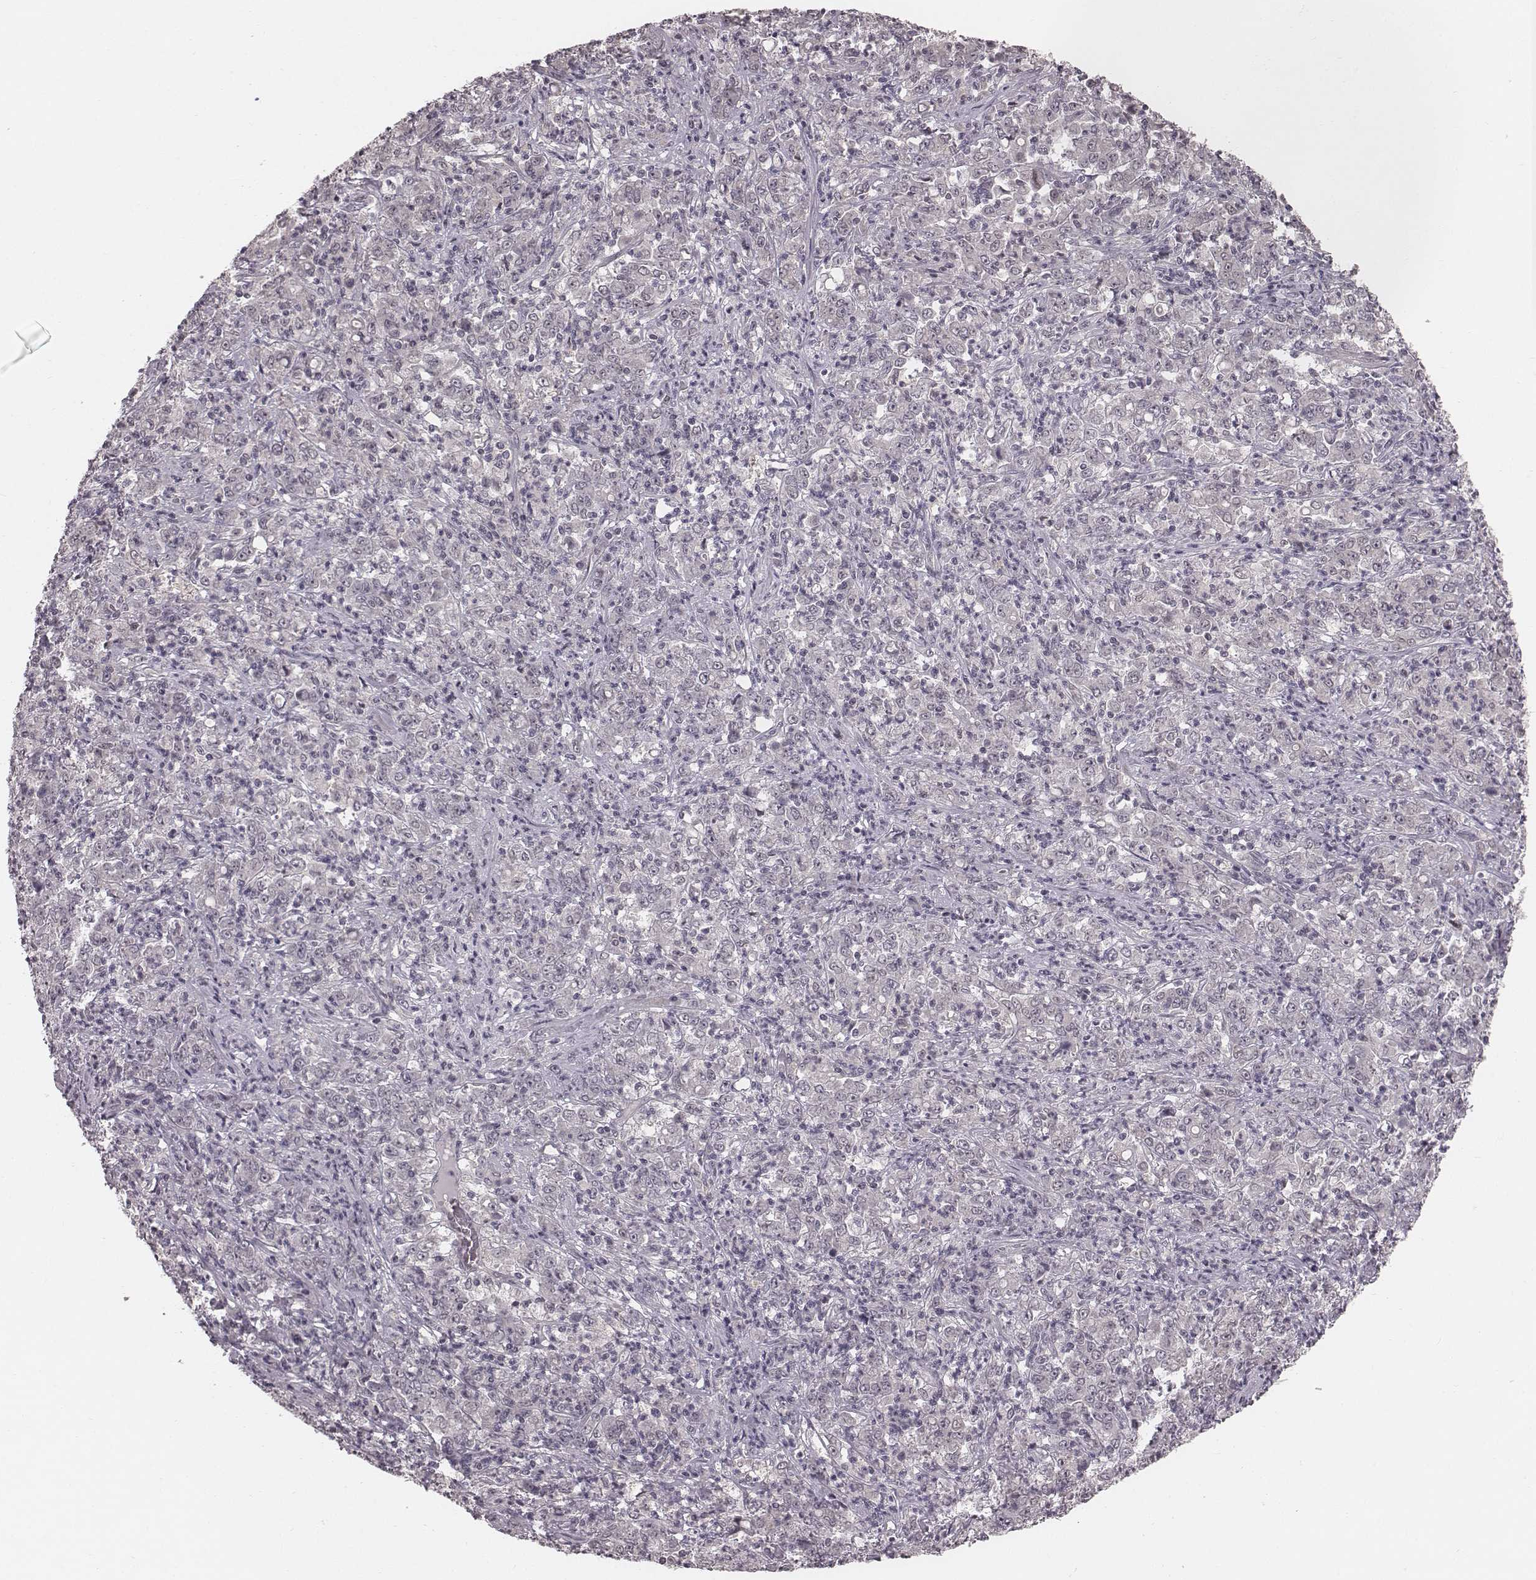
{"staining": {"intensity": "negative", "quantity": "none", "location": "none"}, "tissue": "stomach cancer", "cell_type": "Tumor cells", "image_type": "cancer", "snomed": [{"axis": "morphology", "description": "Adenocarcinoma, NOS"}, {"axis": "topography", "description": "Stomach, lower"}], "caption": "This is an immunohistochemistry micrograph of stomach cancer. There is no positivity in tumor cells.", "gene": "IQCG", "patient": {"sex": "female", "age": 71}}